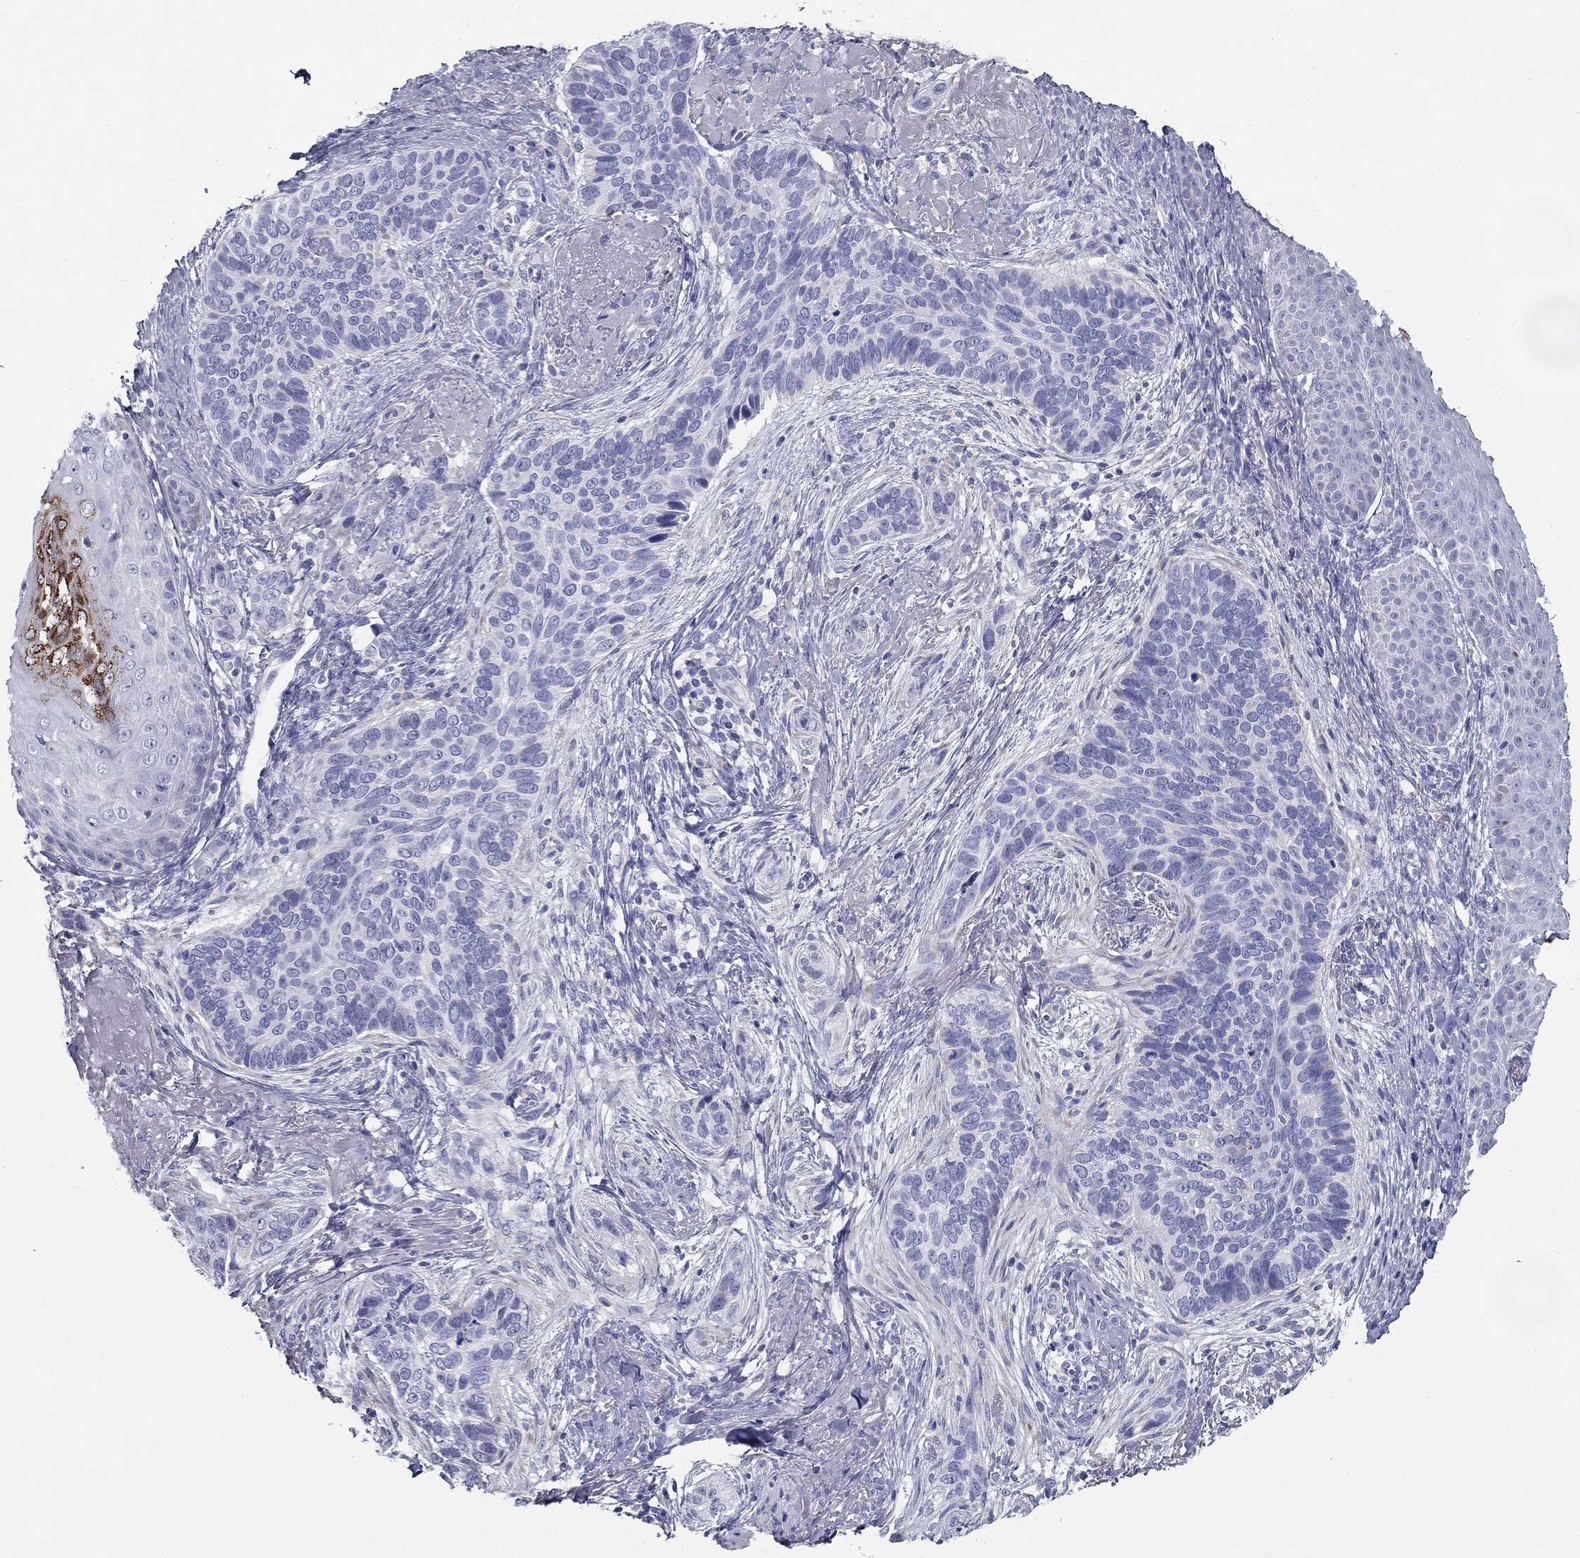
{"staining": {"intensity": "negative", "quantity": "none", "location": "none"}, "tissue": "skin cancer", "cell_type": "Tumor cells", "image_type": "cancer", "snomed": [{"axis": "morphology", "description": "Basal cell carcinoma"}, {"axis": "topography", "description": "Skin"}], "caption": "Histopathology image shows no protein expression in tumor cells of skin cancer tissue.", "gene": "ZP2", "patient": {"sex": "male", "age": 91}}